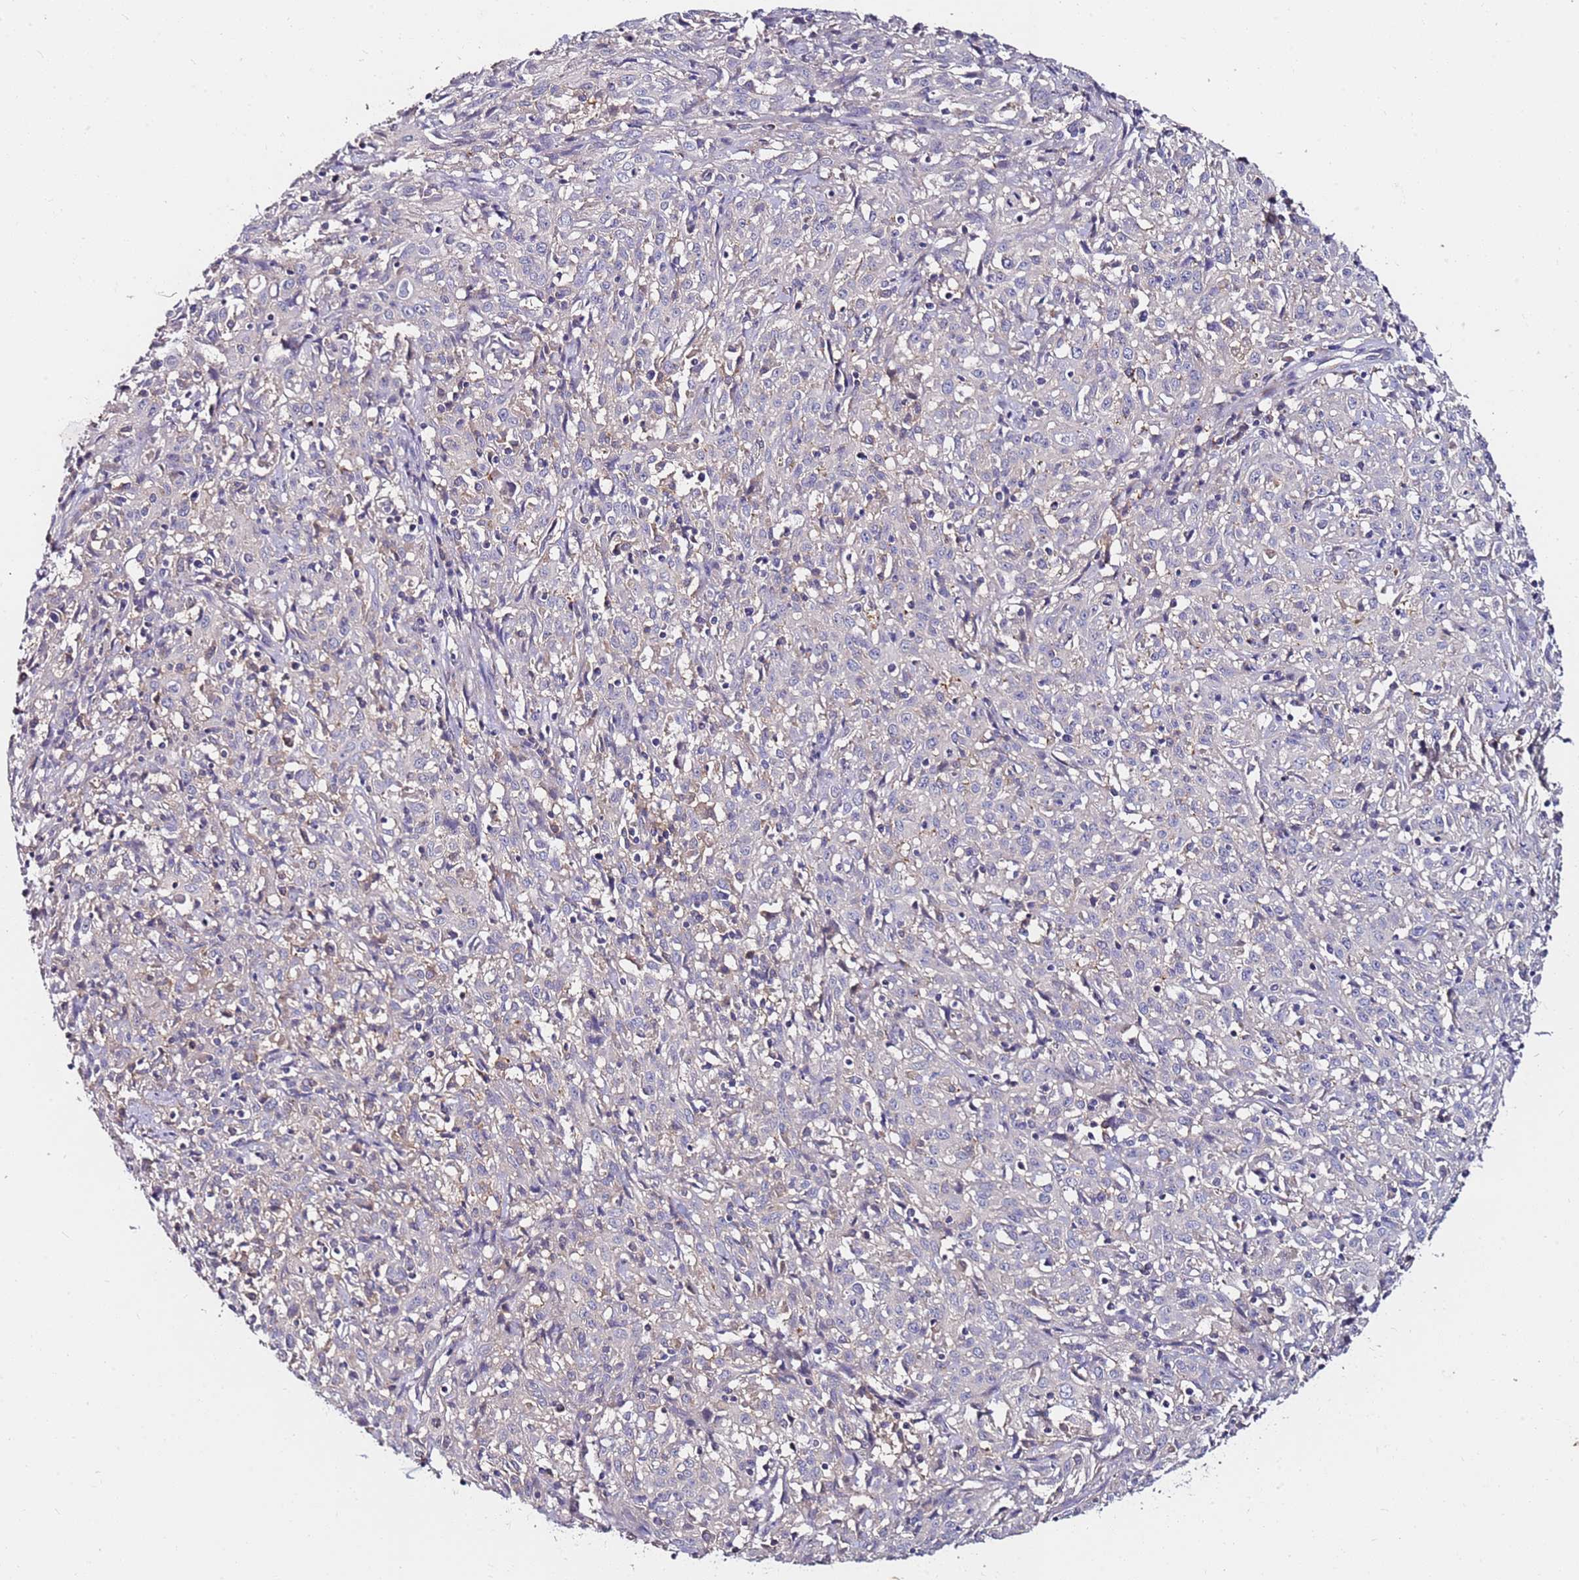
{"staining": {"intensity": "negative", "quantity": "none", "location": "none"}, "tissue": "cervical cancer", "cell_type": "Tumor cells", "image_type": "cancer", "snomed": [{"axis": "morphology", "description": "Squamous cell carcinoma, NOS"}, {"axis": "topography", "description": "Cervix"}], "caption": "This is an IHC photomicrograph of human squamous cell carcinoma (cervical). There is no staining in tumor cells.", "gene": "SRRM5", "patient": {"sex": "female", "age": 57}}